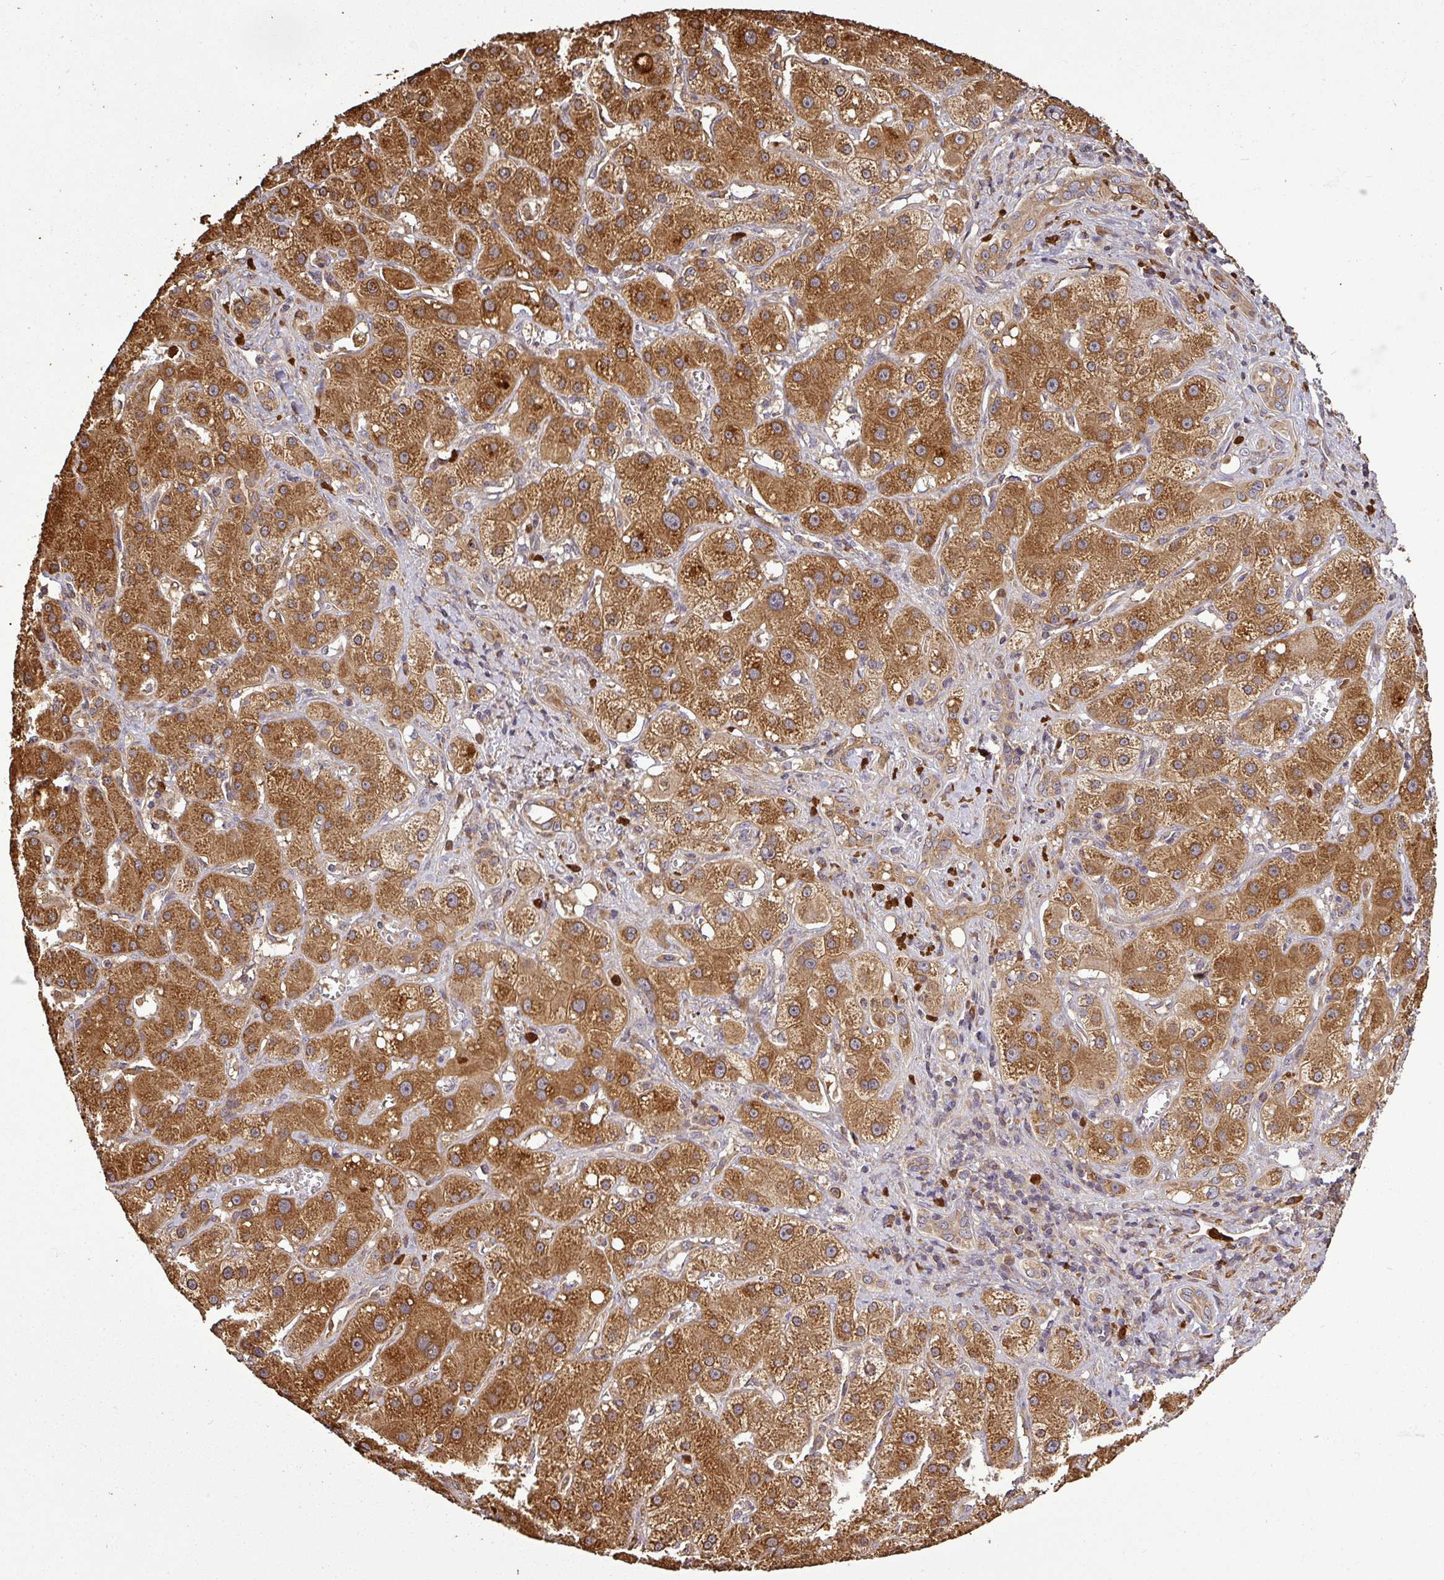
{"staining": {"intensity": "moderate", "quantity": ">75%", "location": "cytoplasmic/membranous"}, "tissue": "liver cancer", "cell_type": "Tumor cells", "image_type": "cancer", "snomed": [{"axis": "morphology", "description": "Cholangiocarcinoma"}, {"axis": "topography", "description": "Liver"}], "caption": "Human liver cancer (cholangiocarcinoma) stained for a protein (brown) displays moderate cytoplasmic/membranous positive staining in approximately >75% of tumor cells.", "gene": "PLEKHM1", "patient": {"sex": "male", "age": 67}}